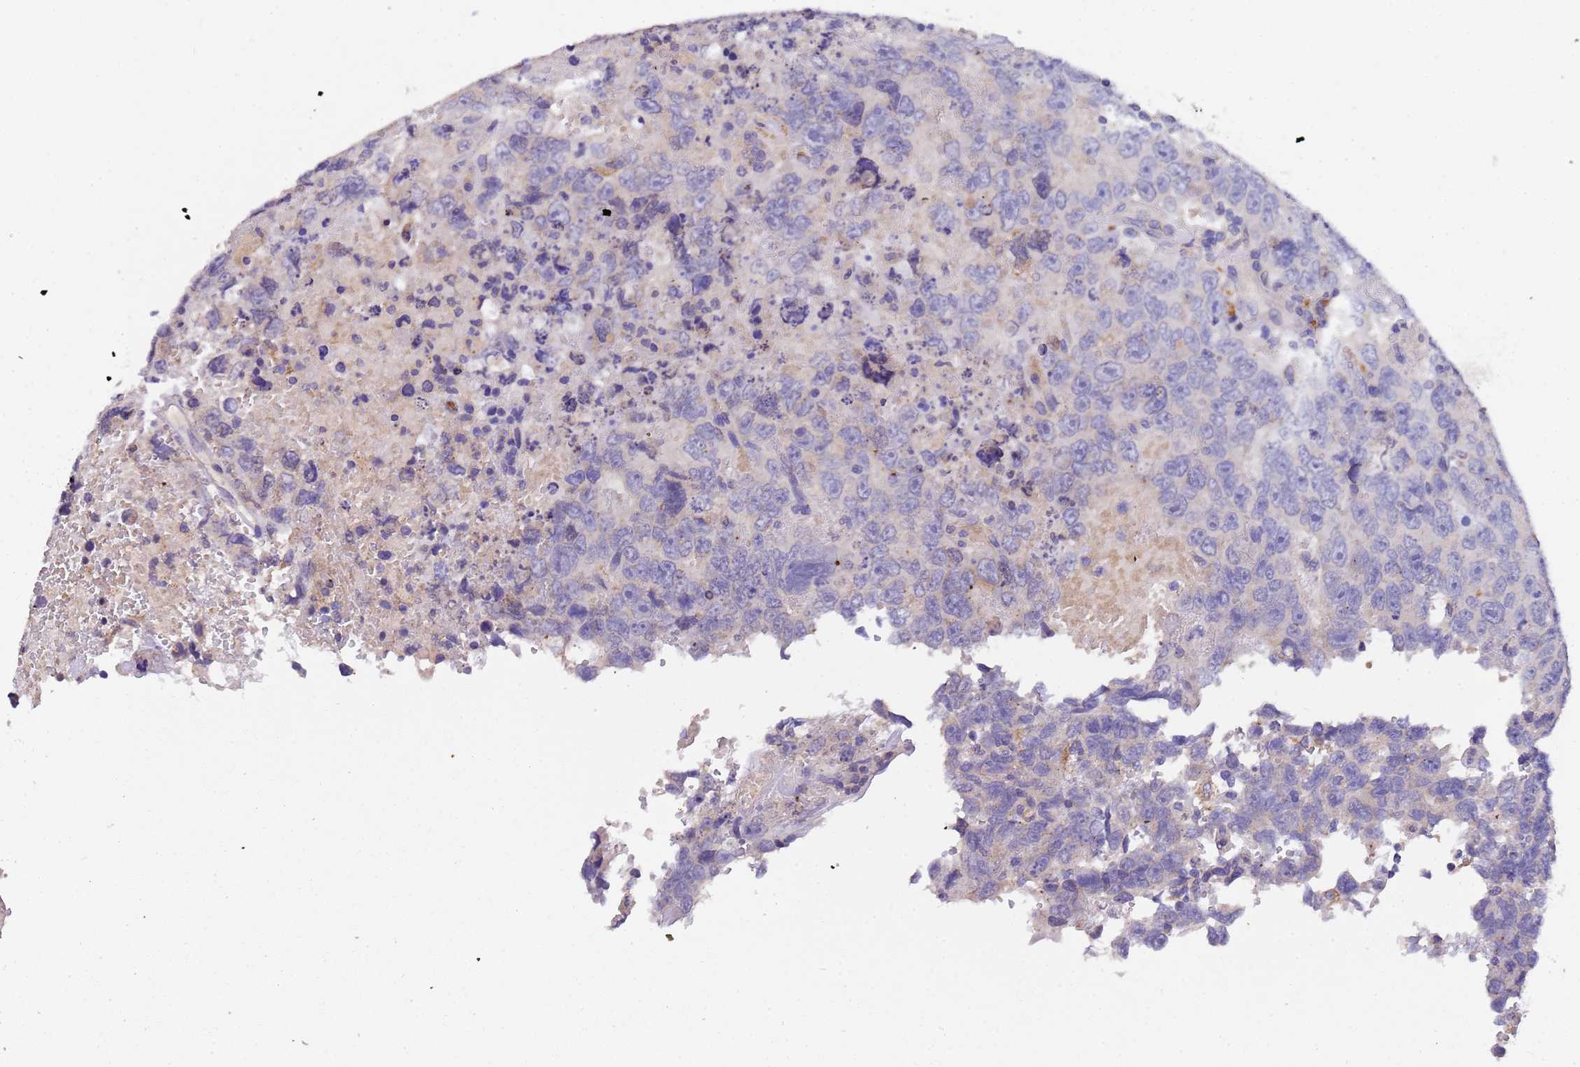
{"staining": {"intensity": "negative", "quantity": "none", "location": "none"}, "tissue": "testis cancer", "cell_type": "Tumor cells", "image_type": "cancer", "snomed": [{"axis": "morphology", "description": "Carcinoma, Embryonal, NOS"}, {"axis": "topography", "description": "Testis"}], "caption": "Immunohistochemical staining of testis cancer displays no significant positivity in tumor cells.", "gene": "SLC24A3", "patient": {"sex": "male", "age": 45}}